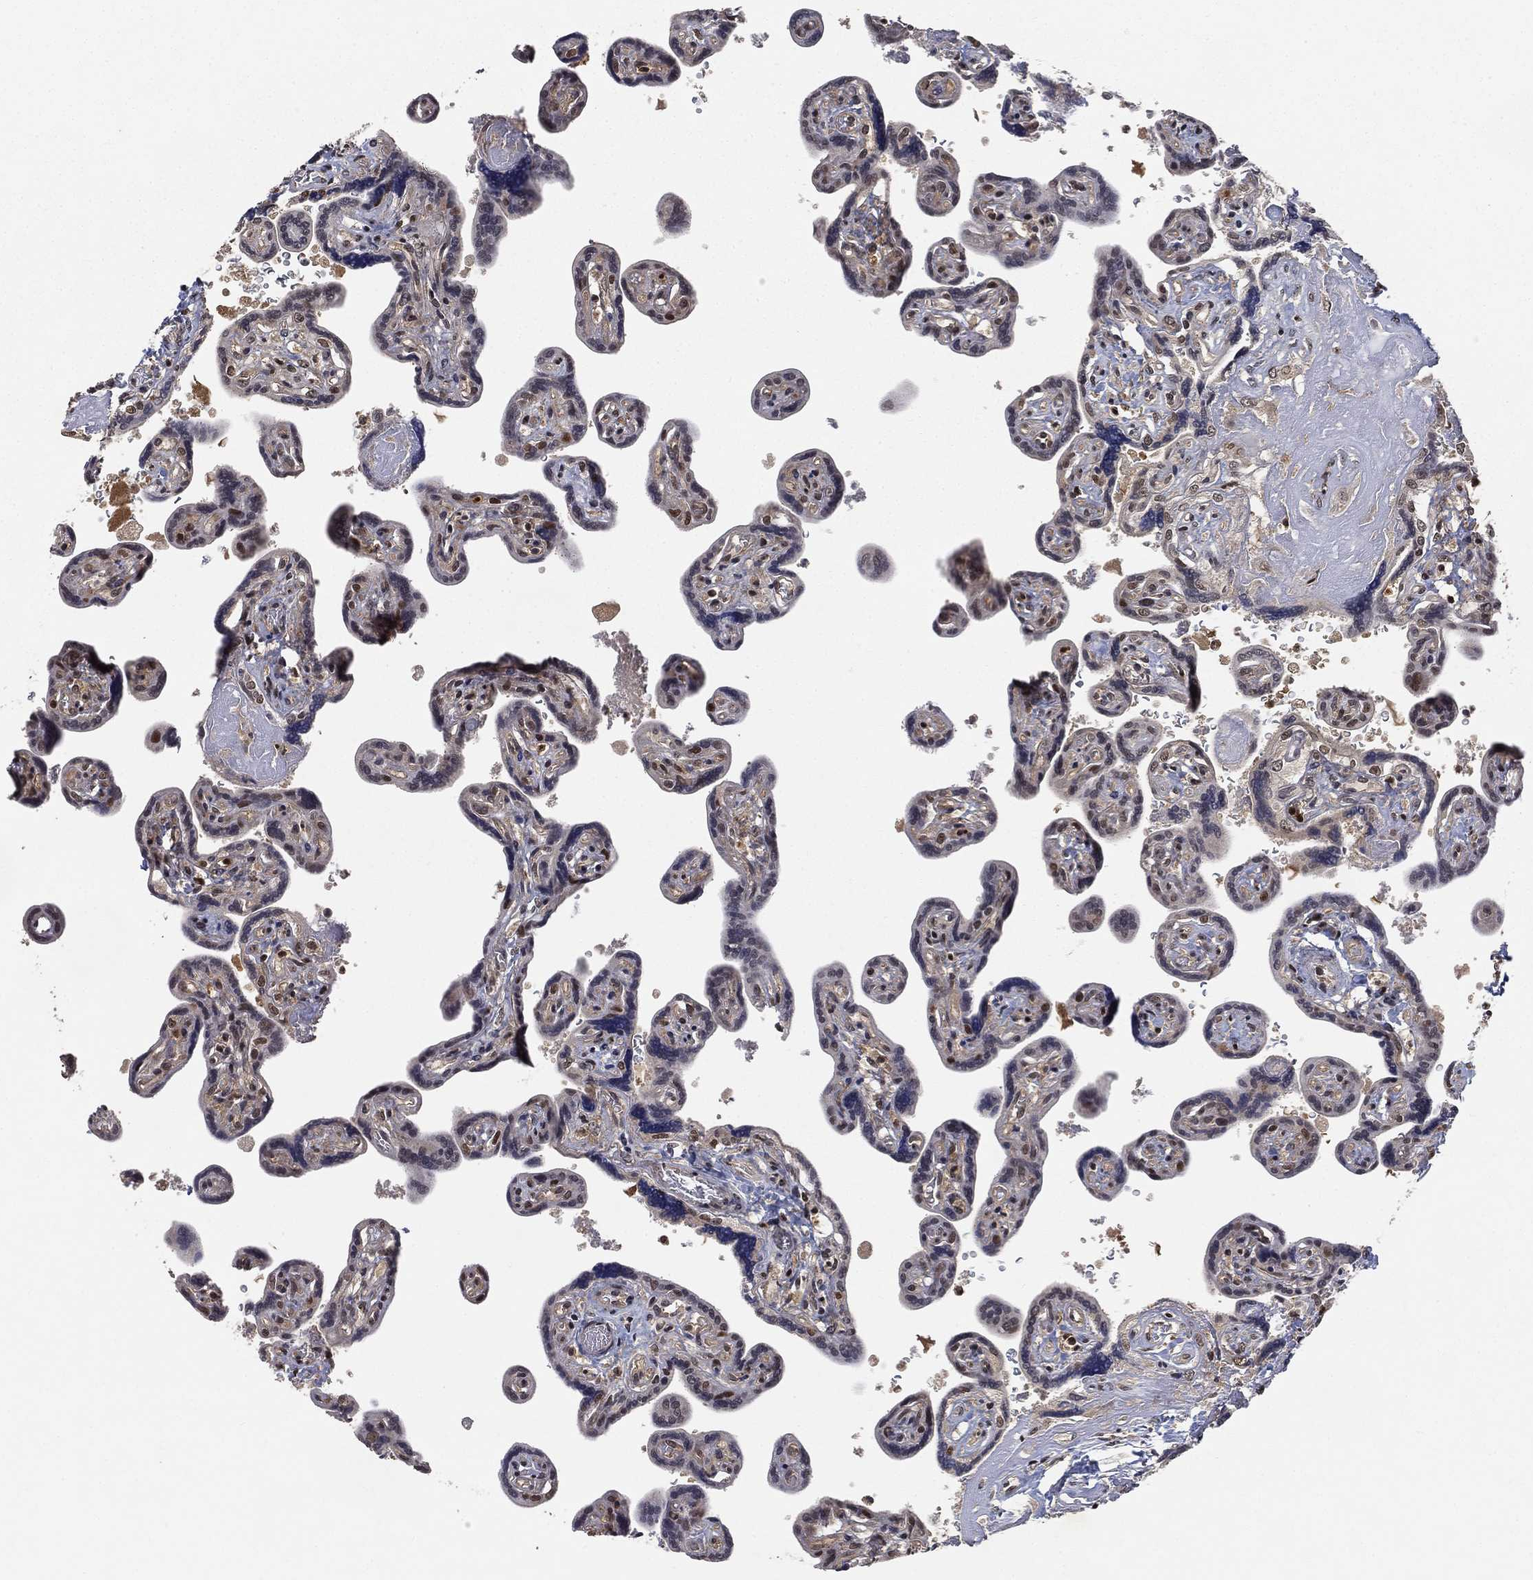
{"staining": {"intensity": "strong", "quantity": ">75%", "location": "nuclear"}, "tissue": "placenta", "cell_type": "Decidual cells", "image_type": "normal", "snomed": [{"axis": "morphology", "description": "Normal tissue, NOS"}, {"axis": "topography", "description": "Placenta"}], "caption": "Protein analysis of normal placenta exhibits strong nuclear positivity in about >75% of decidual cells. The protein of interest is stained brown, and the nuclei are stained in blue (DAB (3,3'-diaminobenzidine) IHC with brightfield microscopy, high magnification).", "gene": "WDR26", "patient": {"sex": "female", "age": 32}}